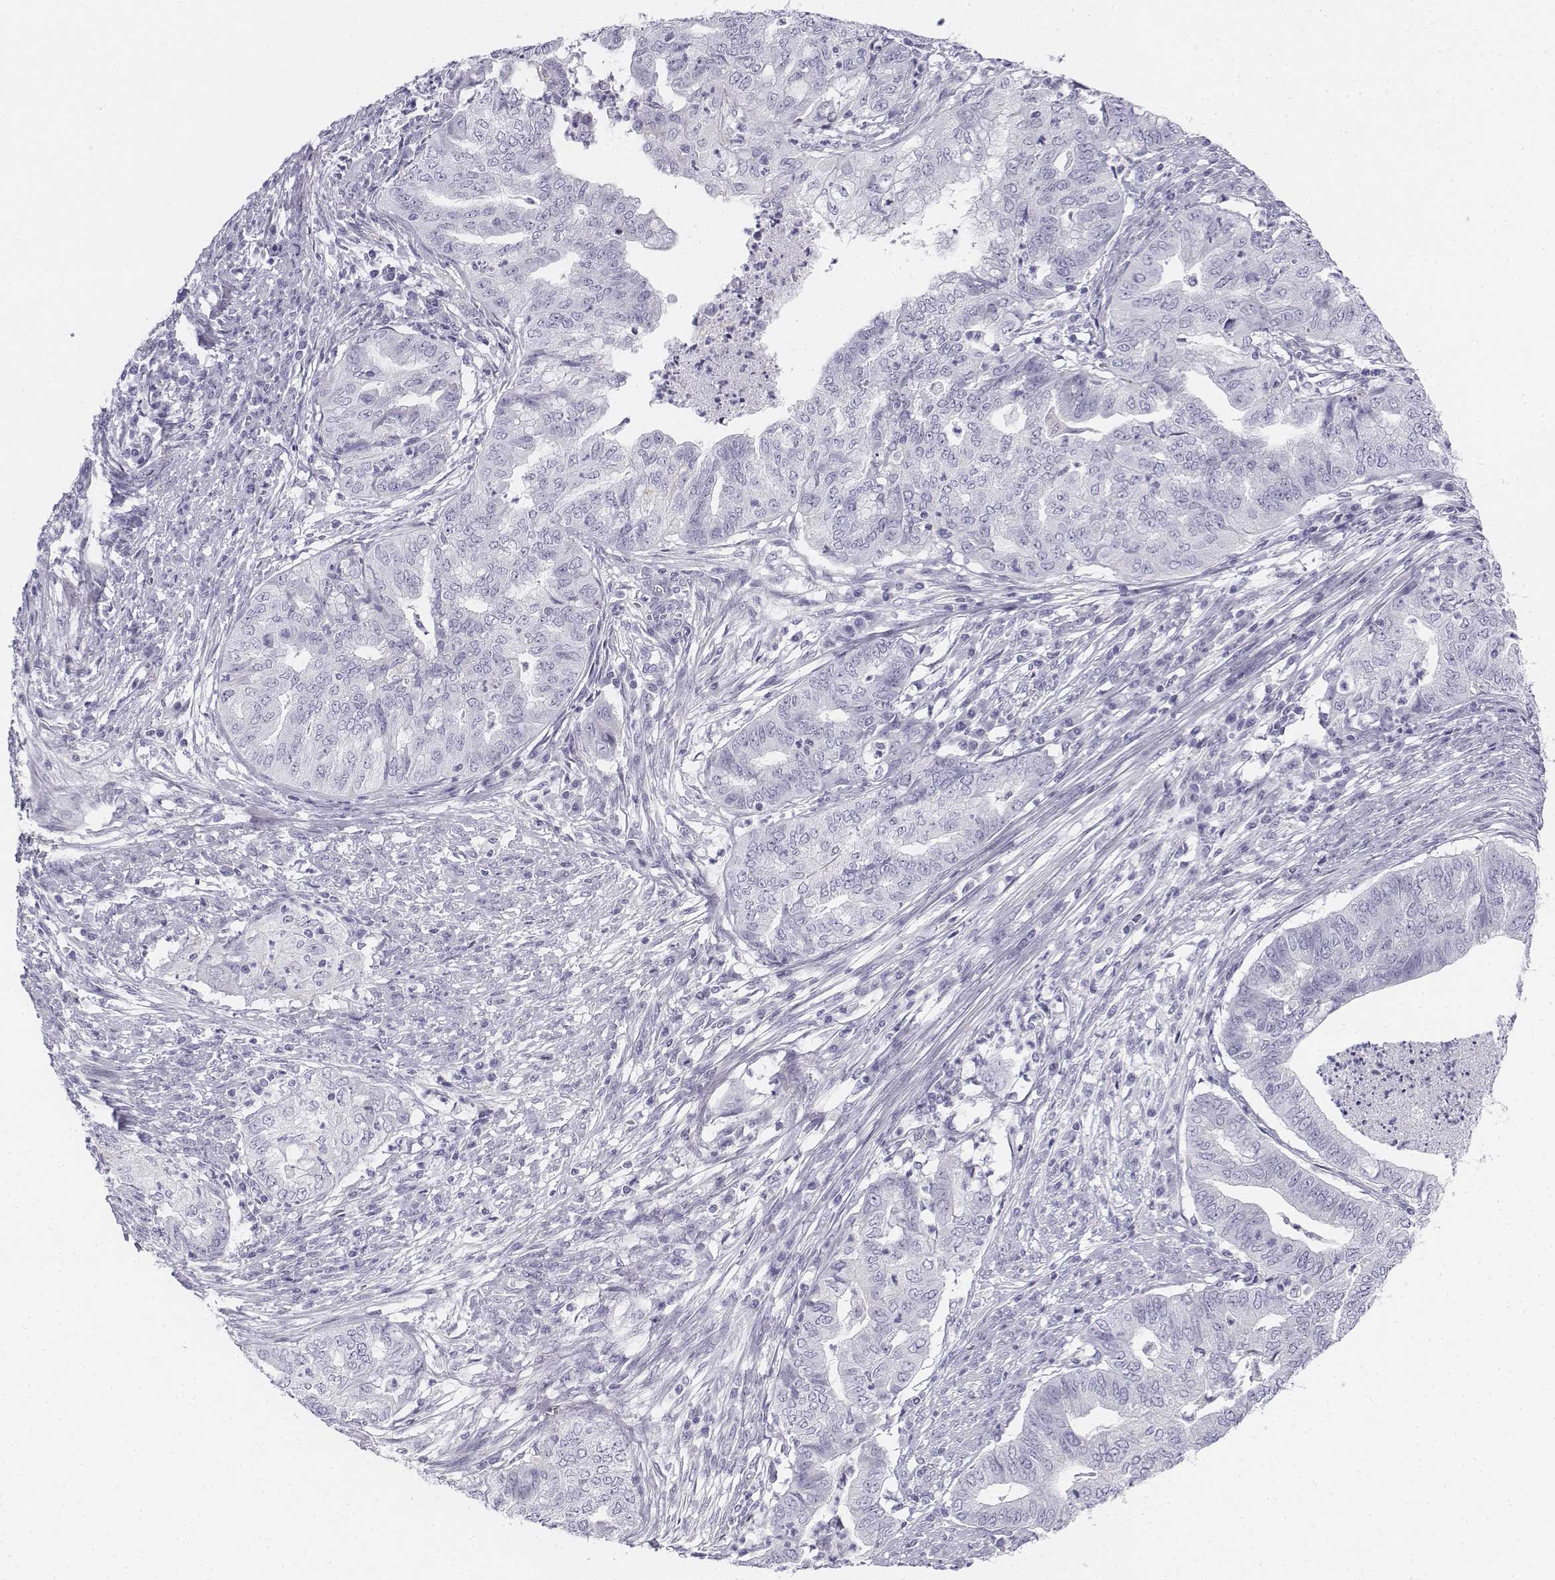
{"staining": {"intensity": "negative", "quantity": "none", "location": "none"}, "tissue": "endometrial cancer", "cell_type": "Tumor cells", "image_type": "cancer", "snomed": [{"axis": "morphology", "description": "Adenocarcinoma, NOS"}, {"axis": "topography", "description": "Endometrium"}], "caption": "Protein analysis of adenocarcinoma (endometrial) reveals no significant positivity in tumor cells.", "gene": "TH", "patient": {"sex": "female", "age": 79}}